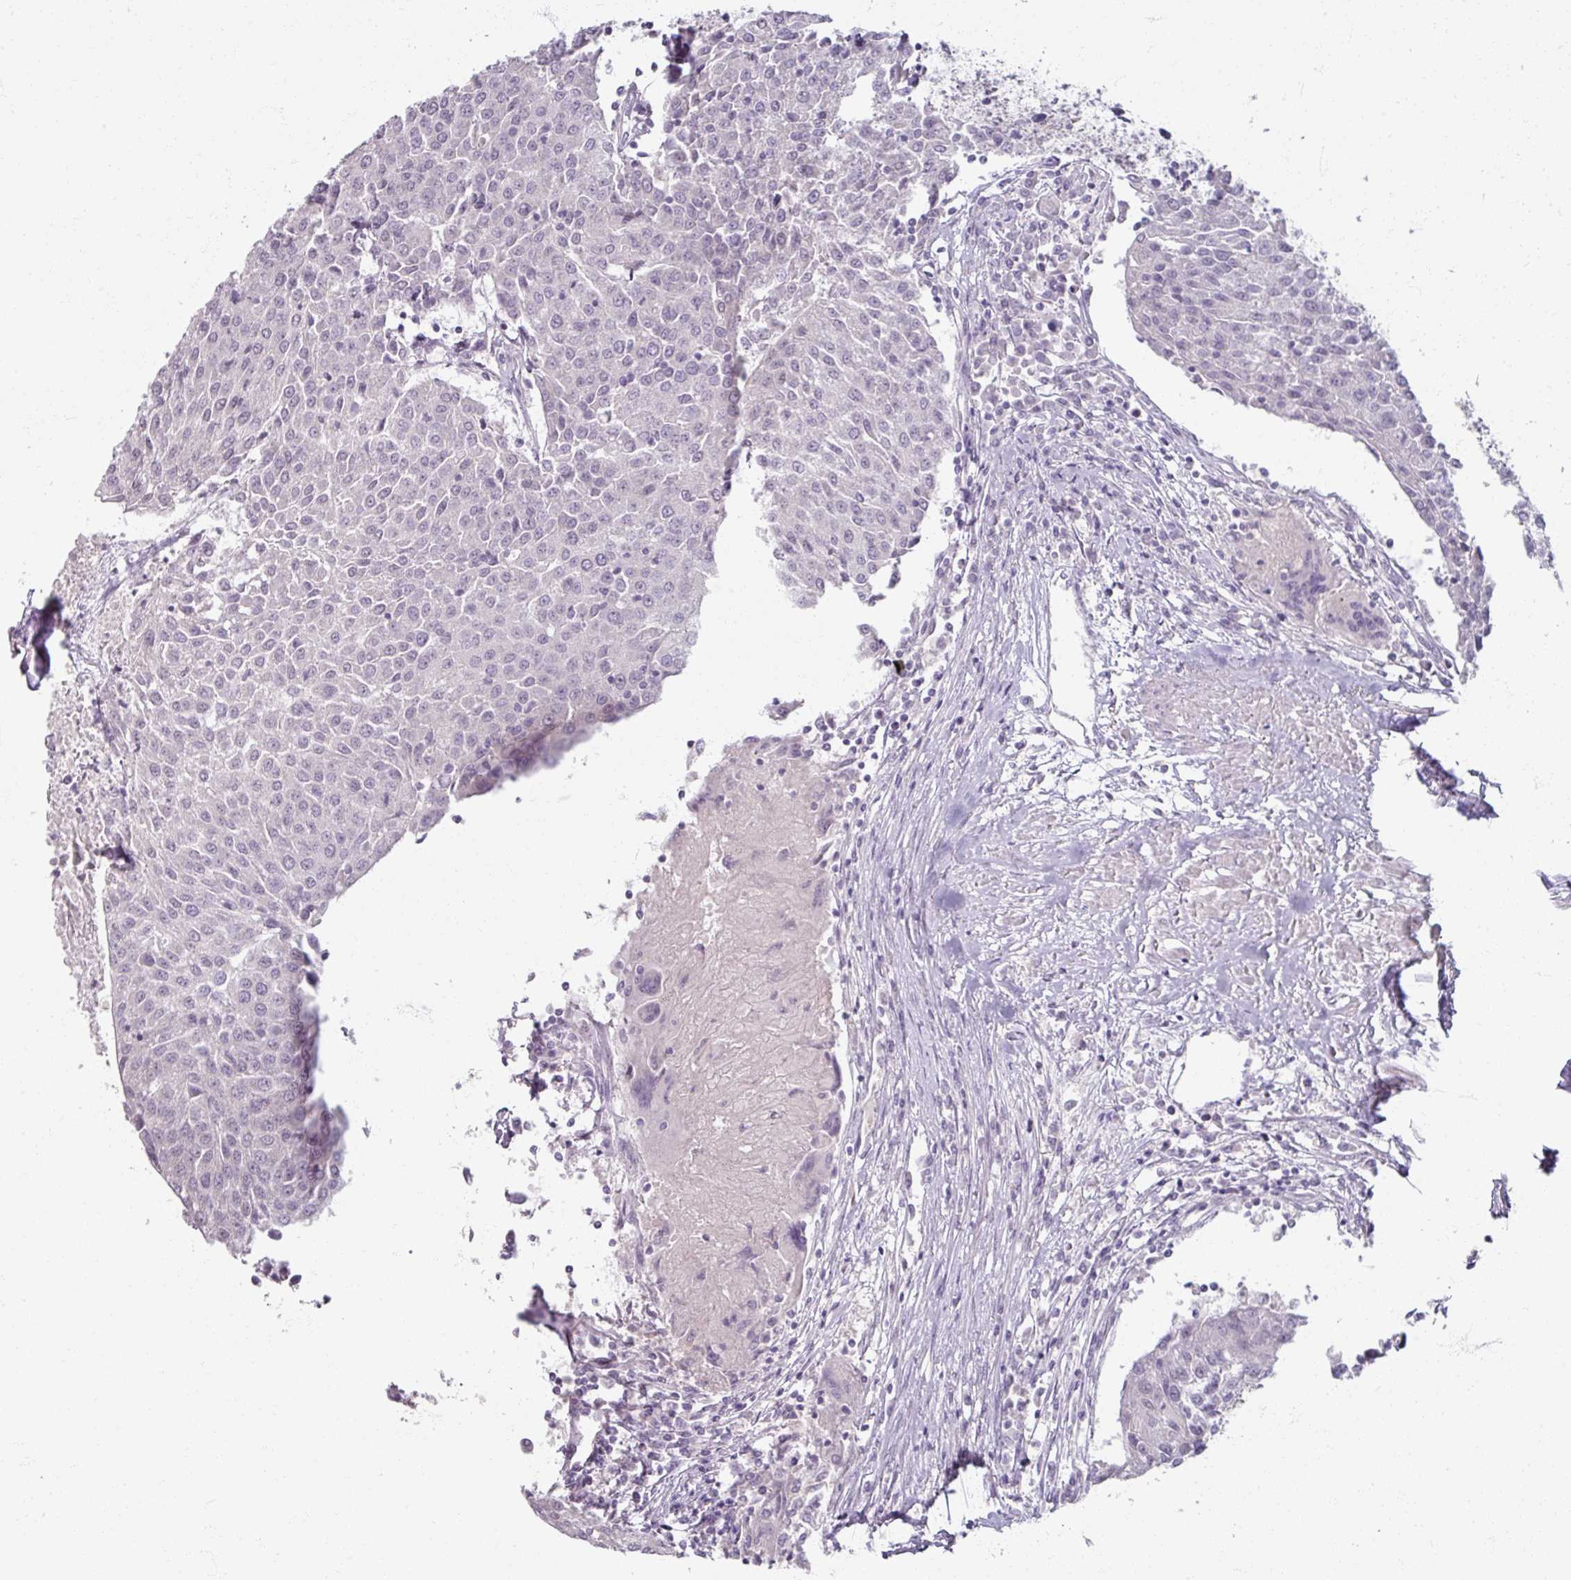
{"staining": {"intensity": "negative", "quantity": "none", "location": "none"}, "tissue": "urothelial cancer", "cell_type": "Tumor cells", "image_type": "cancer", "snomed": [{"axis": "morphology", "description": "Urothelial carcinoma, High grade"}, {"axis": "topography", "description": "Urinary bladder"}], "caption": "The immunohistochemistry micrograph has no significant expression in tumor cells of urothelial cancer tissue.", "gene": "SOX11", "patient": {"sex": "female", "age": 85}}